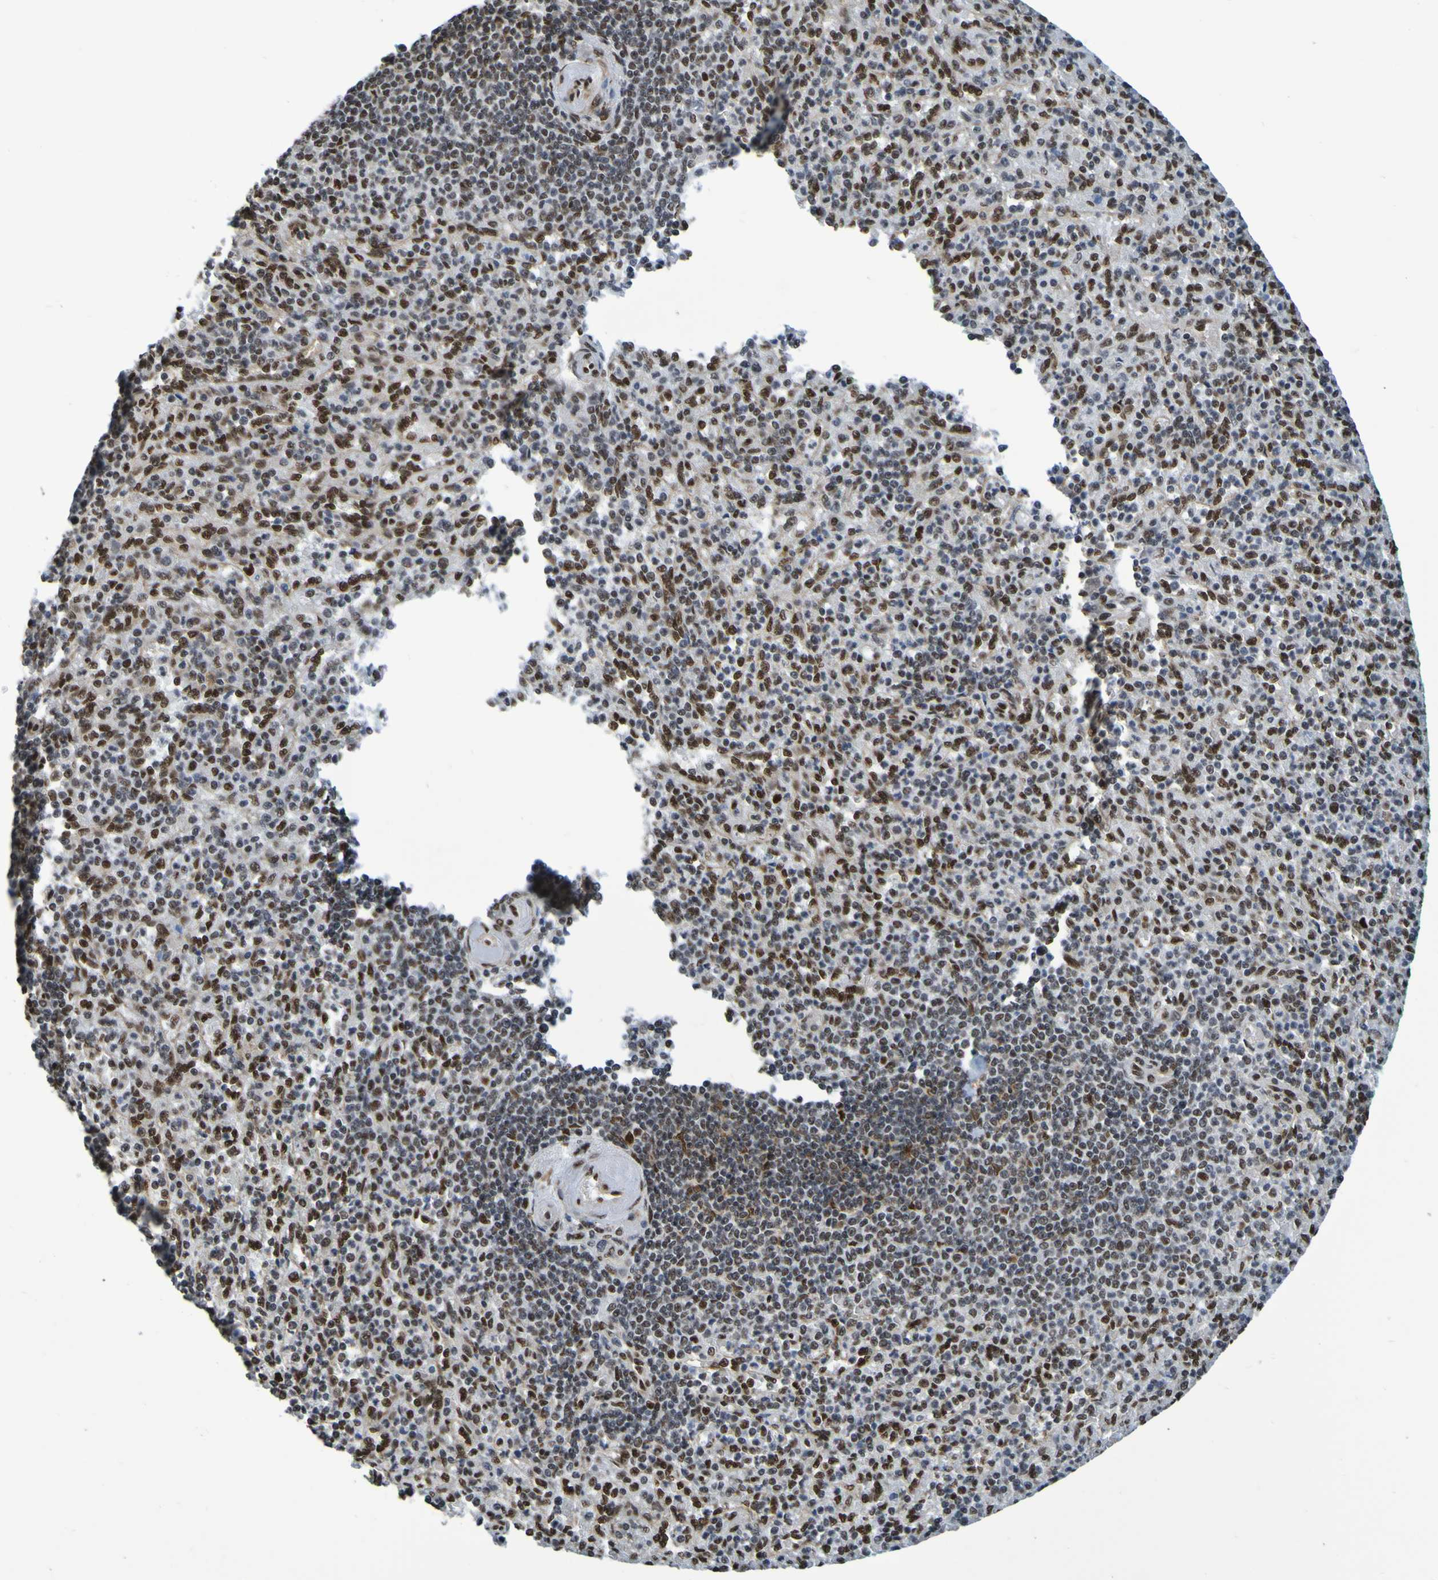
{"staining": {"intensity": "strong", "quantity": ">75%", "location": "nuclear"}, "tissue": "spleen", "cell_type": "Cells in red pulp", "image_type": "normal", "snomed": [{"axis": "morphology", "description": "Normal tissue, NOS"}, {"axis": "topography", "description": "Spleen"}], "caption": "Brown immunohistochemical staining in normal spleen demonstrates strong nuclear positivity in about >75% of cells in red pulp. The protein of interest is stained brown, and the nuclei are stained in blue (DAB IHC with brightfield microscopy, high magnification).", "gene": "HDAC2", "patient": {"sex": "female", "age": 74}}